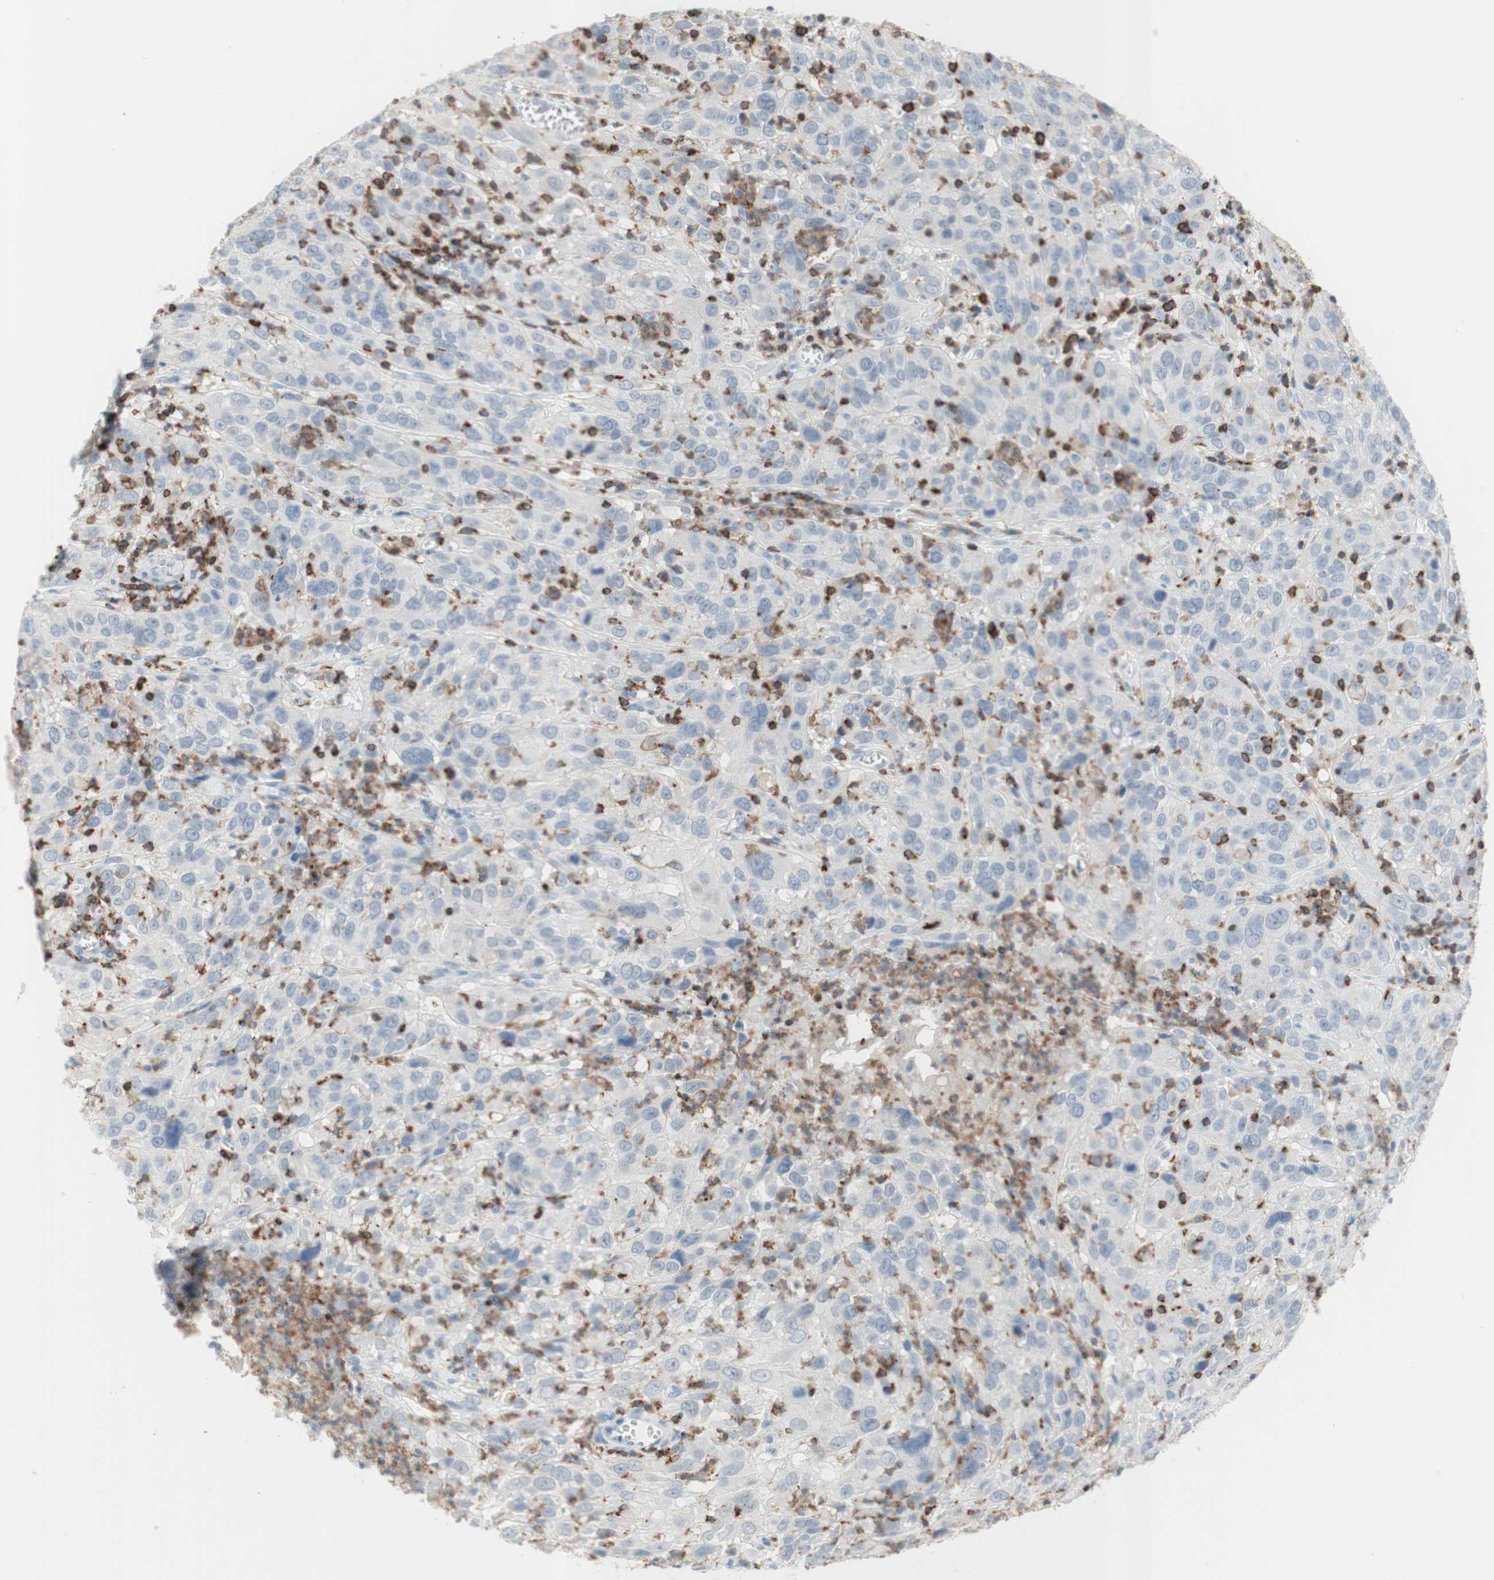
{"staining": {"intensity": "negative", "quantity": "none", "location": "none"}, "tissue": "cervical cancer", "cell_type": "Tumor cells", "image_type": "cancer", "snomed": [{"axis": "morphology", "description": "Squamous cell carcinoma, NOS"}, {"axis": "topography", "description": "Cervix"}], "caption": "Immunohistochemical staining of human cervical squamous cell carcinoma shows no significant staining in tumor cells.", "gene": "SPINK6", "patient": {"sex": "female", "age": 32}}